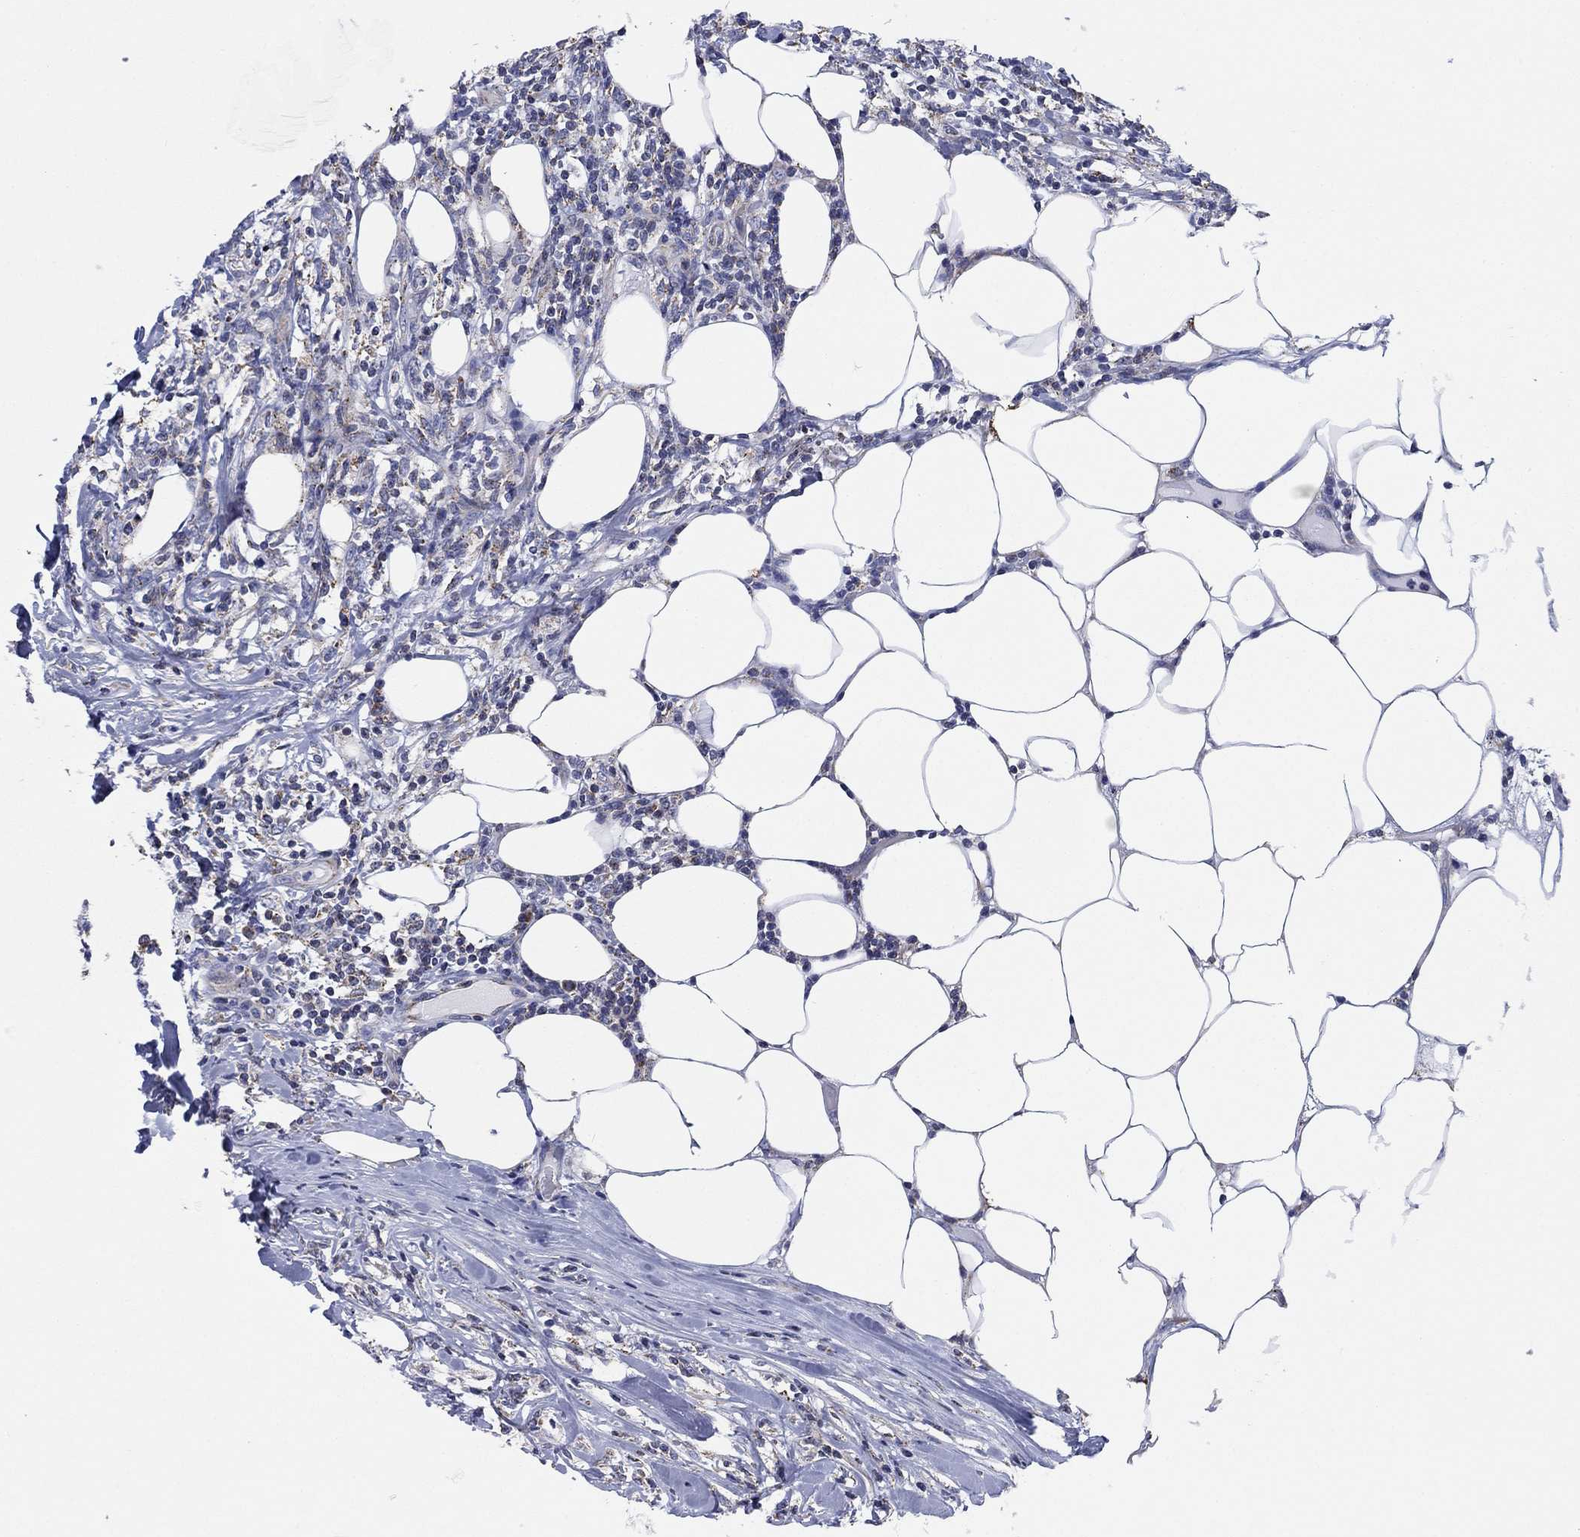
{"staining": {"intensity": "negative", "quantity": "none", "location": "none"}, "tissue": "lymphoma", "cell_type": "Tumor cells", "image_type": "cancer", "snomed": [{"axis": "morphology", "description": "Malignant lymphoma, non-Hodgkin's type, High grade"}, {"axis": "topography", "description": "Lymph node"}], "caption": "The image reveals no significant staining in tumor cells of lymphoma.", "gene": "NACAD", "patient": {"sex": "female", "age": 84}}